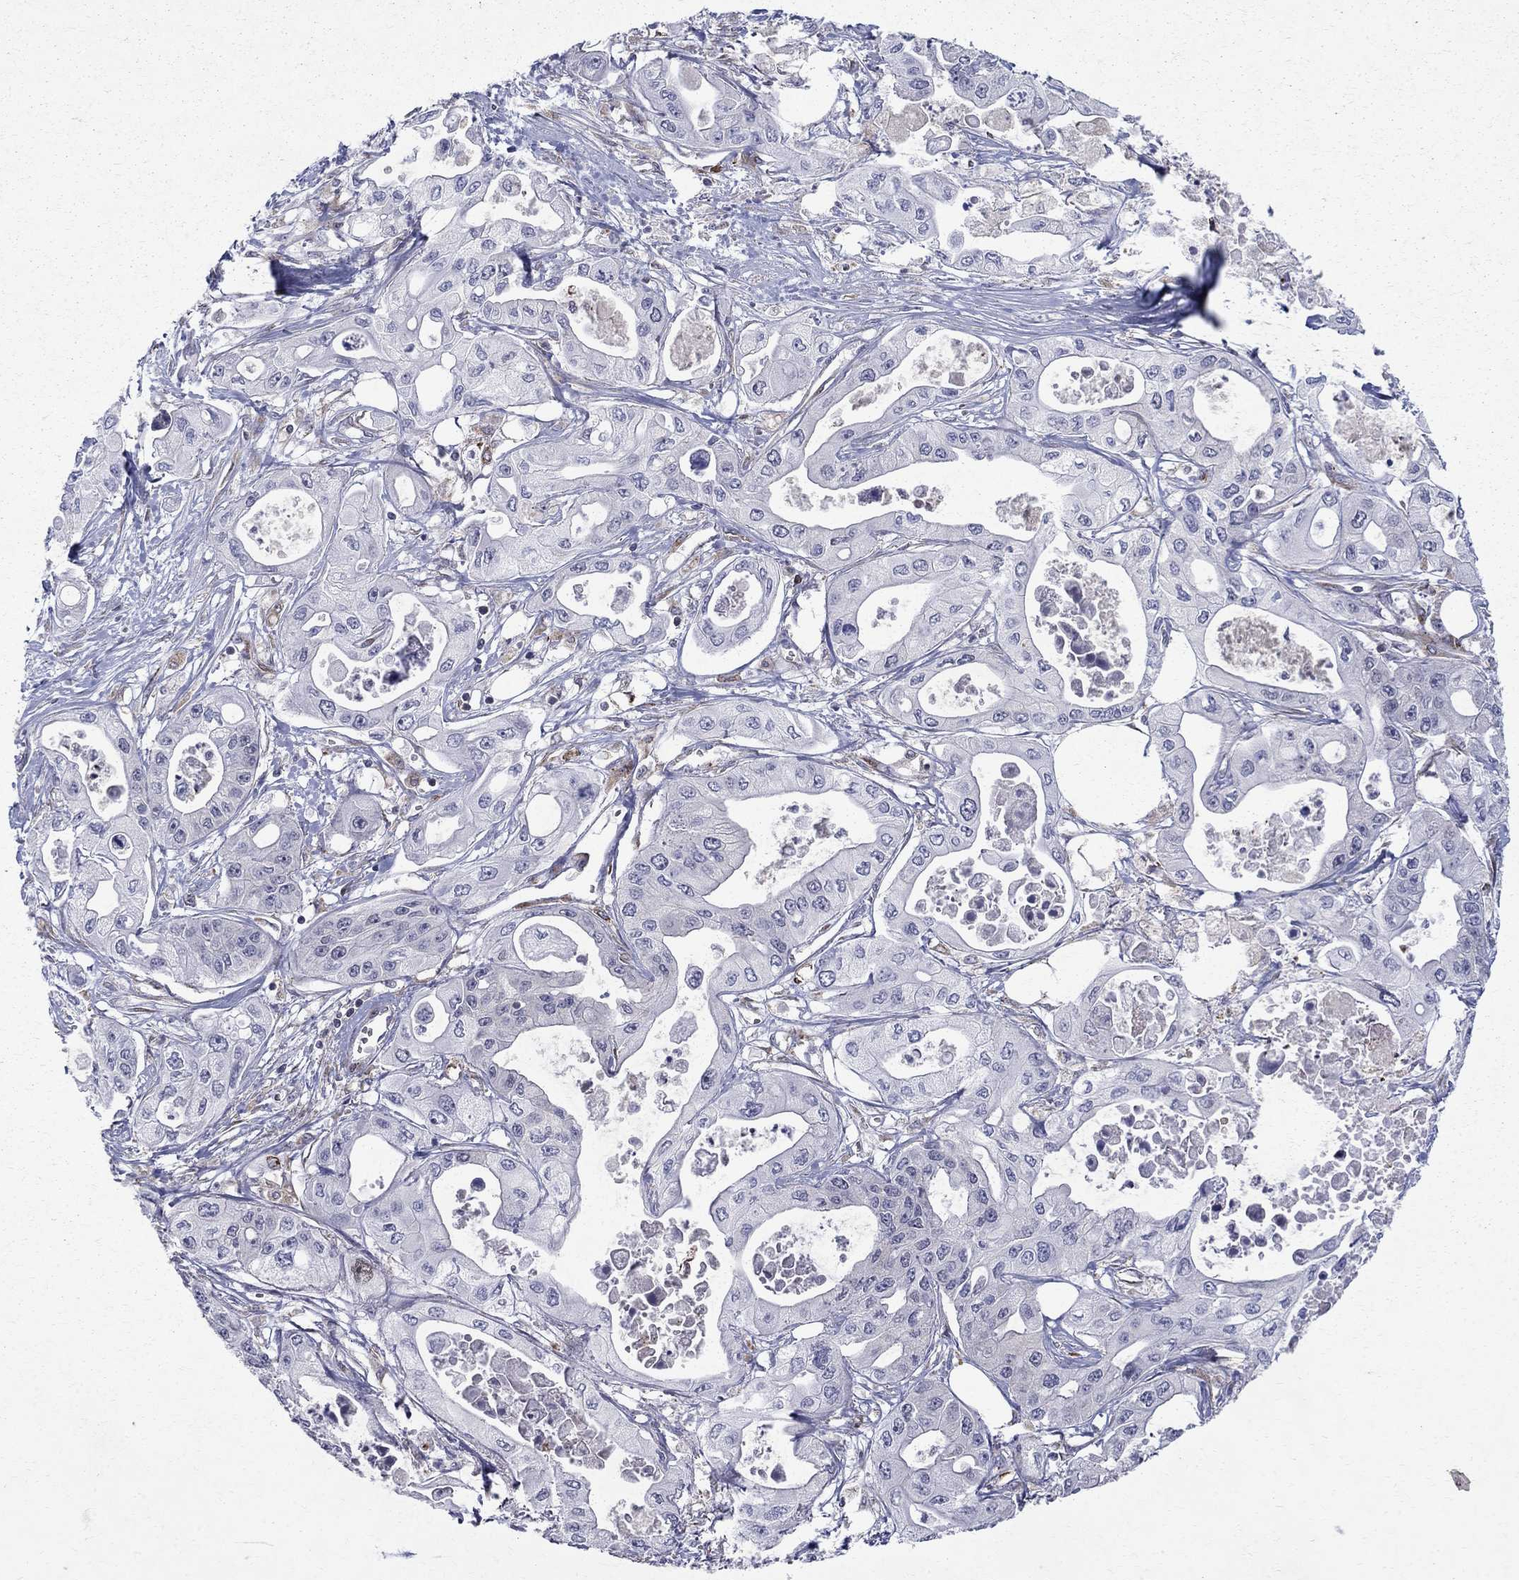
{"staining": {"intensity": "negative", "quantity": "none", "location": "none"}, "tissue": "pancreatic cancer", "cell_type": "Tumor cells", "image_type": "cancer", "snomed": [{"axis": "morphology", "description": "Adenocarcinoma, NOS"}, {"axis": "topography", "description": "Pancreas"}], "caption": "Immunohistochemistry (IHC) of human pancreatic cancer (adenocarcinoma) reveals no staining in tumor cells. (IHC, brightfield microscopy, high magnification).", "gene": "CAB39L", "patient": {"sex": "male", "age": 70}}